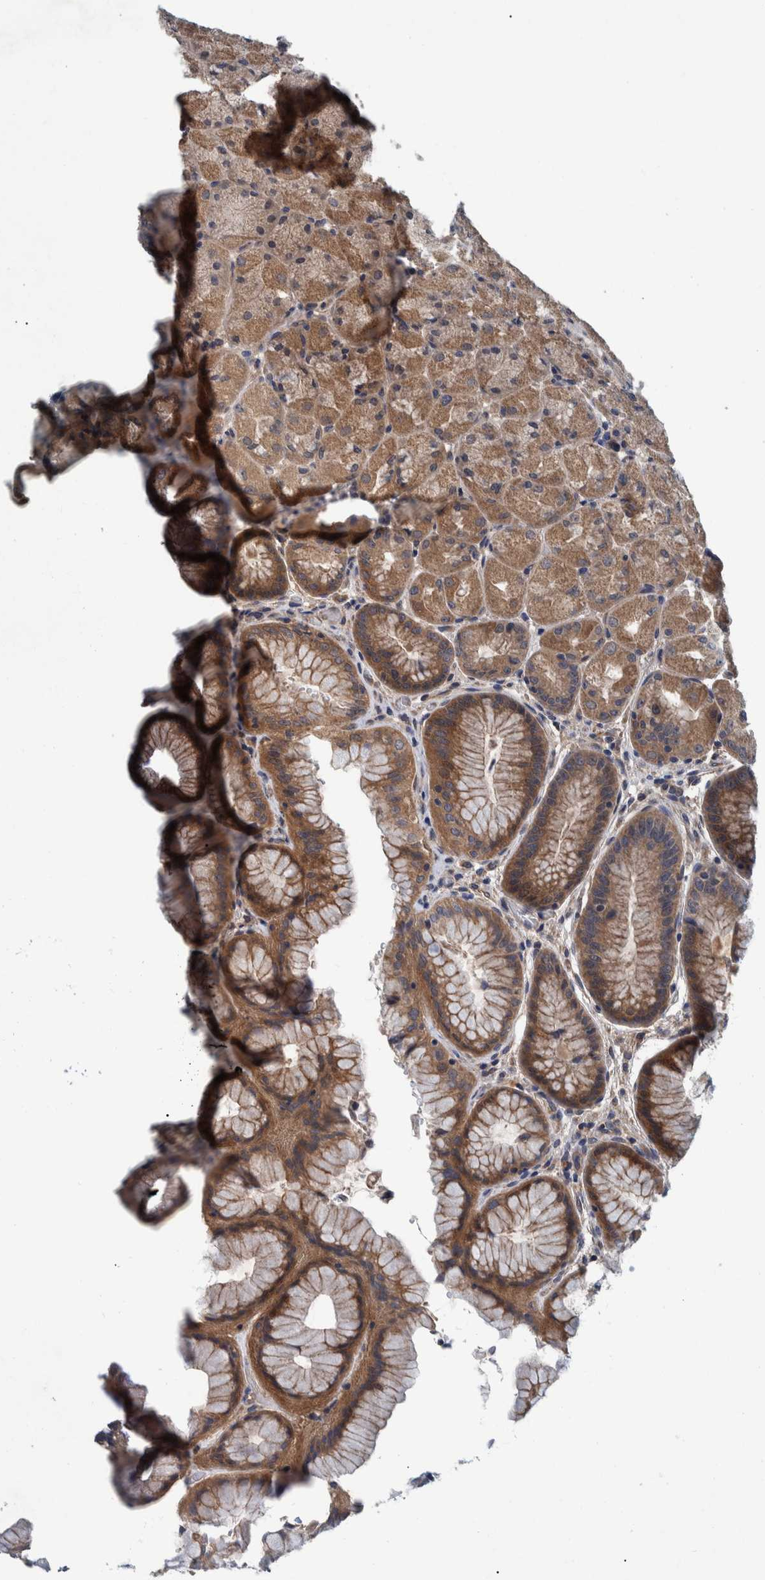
{"staining": {"intensity": "moderate", "quantity": ">75%", "location": "cytoplasmic/membranous,nuclear"}, "tissue": "stomach", "cell_type": "Glandular cells", "image_type": "normal", "snomed": [{"axis": "morphology", "description": "Normal tissue, NOS"}, {"axis": "topography", "description": "Stomach, upper"}, {"axis": "topography", "description": "Stomach"}], "caption": "This micrograph exhibits benign stomach stained with immunohistochemistry (IHC) to label a protein in brown. The cytoplasmic/membranous,nuclear of glandular cells show moderate positivity for the protein. Nuclei are counter-stained blue.", "gene": "ITIH3", "patient": {"sex": "male", "age": 48}}